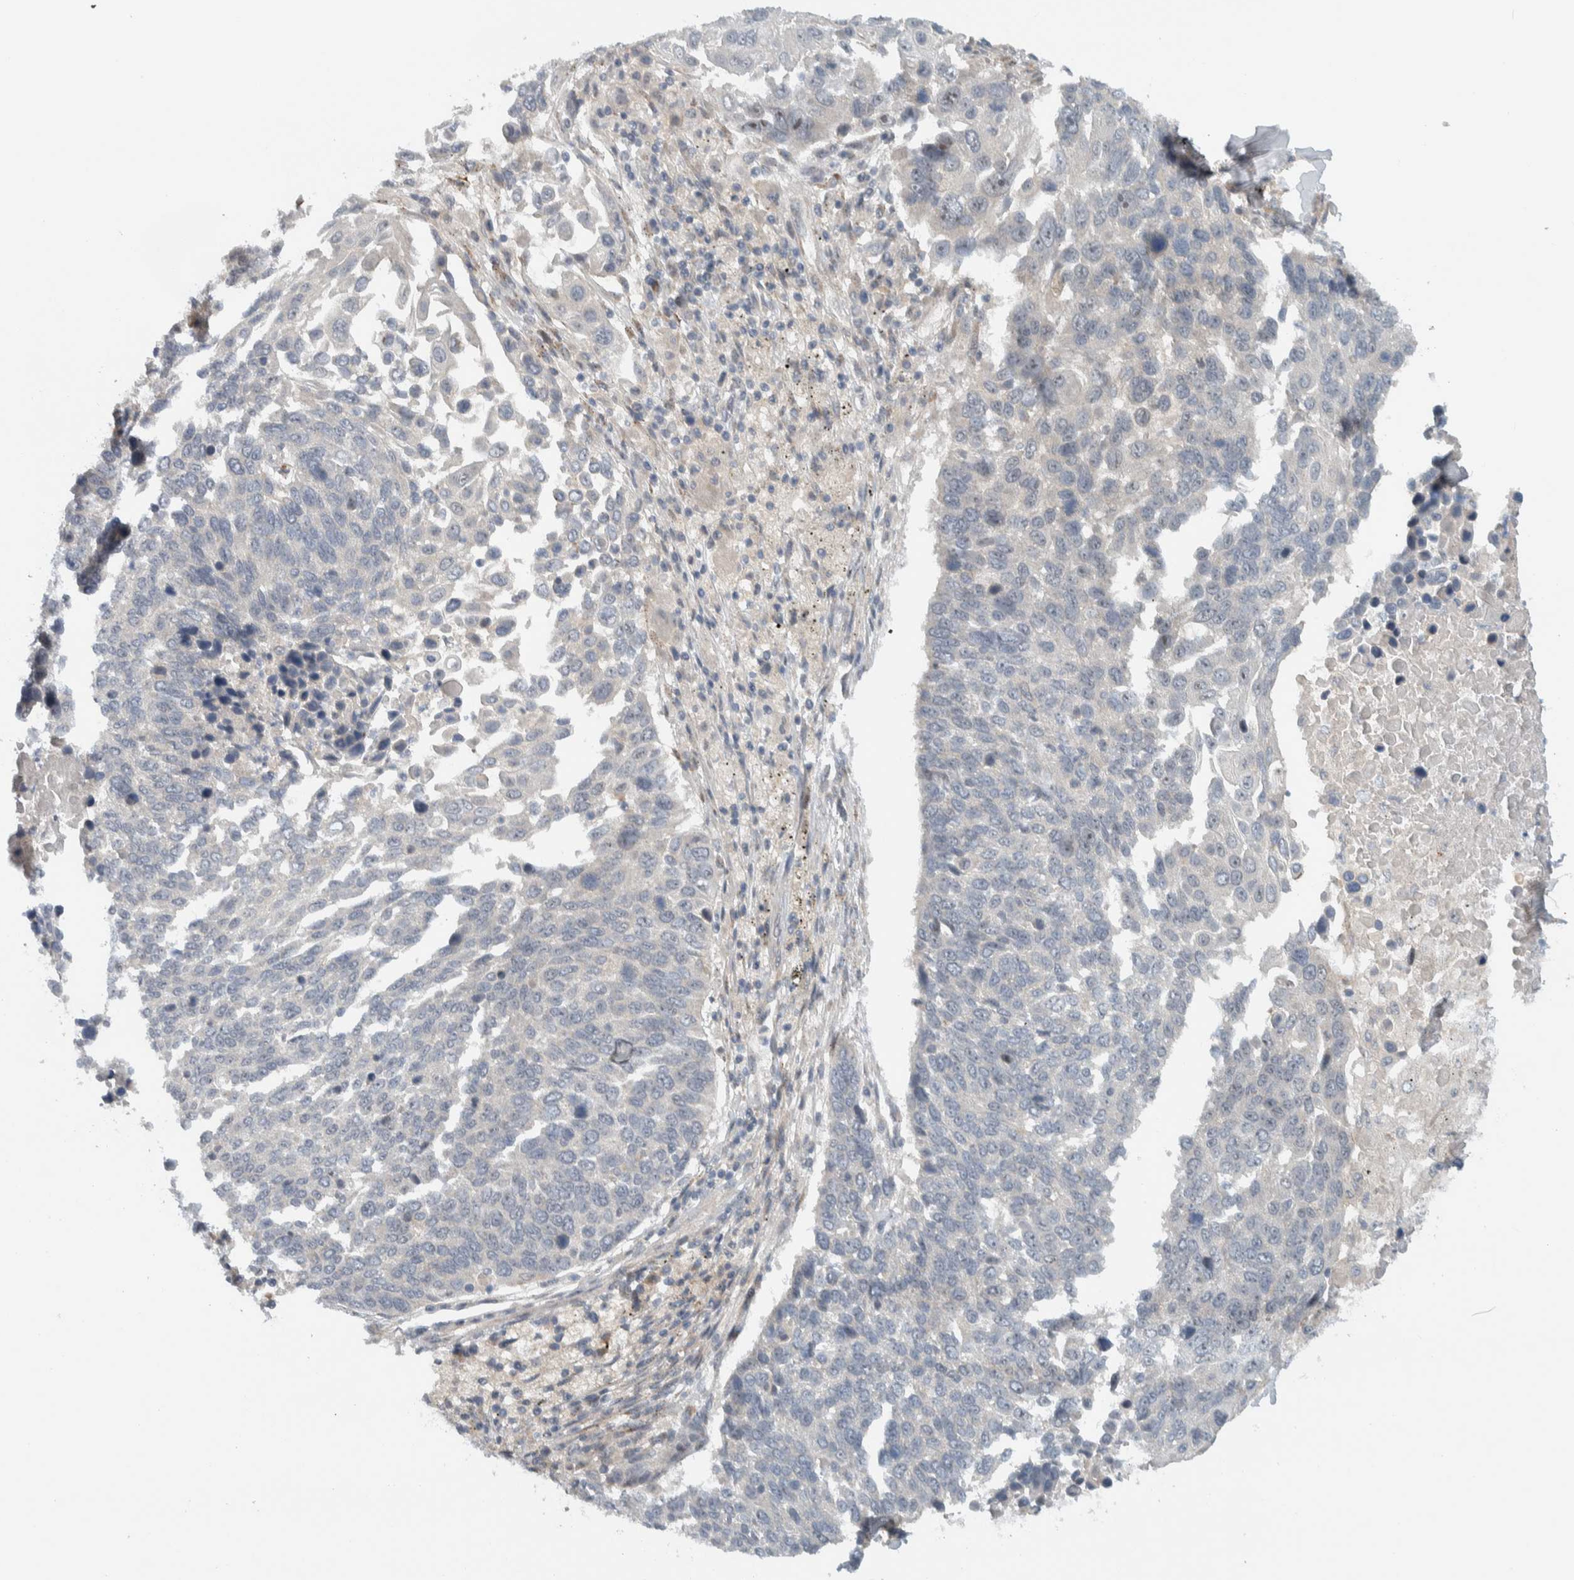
{"staining": {"intensity": "negative", "quantity": "none", "location": "none"}, "tissue": "lung cancer", "cell_type": "Tumor cells", "image_type": "cancer", "snomed": [{"axis": "morphology", "description": "Squamous cell carcinoma, NOS"}, {"axis": "topography", "description": "Lung"}], "caption": "Protein analysis of lung cancer (squamous cell carcinoma) displays no significant staining in tumor cells.", "gene": "MPRIP", "patient": {"sex": "male", "age": 66}}